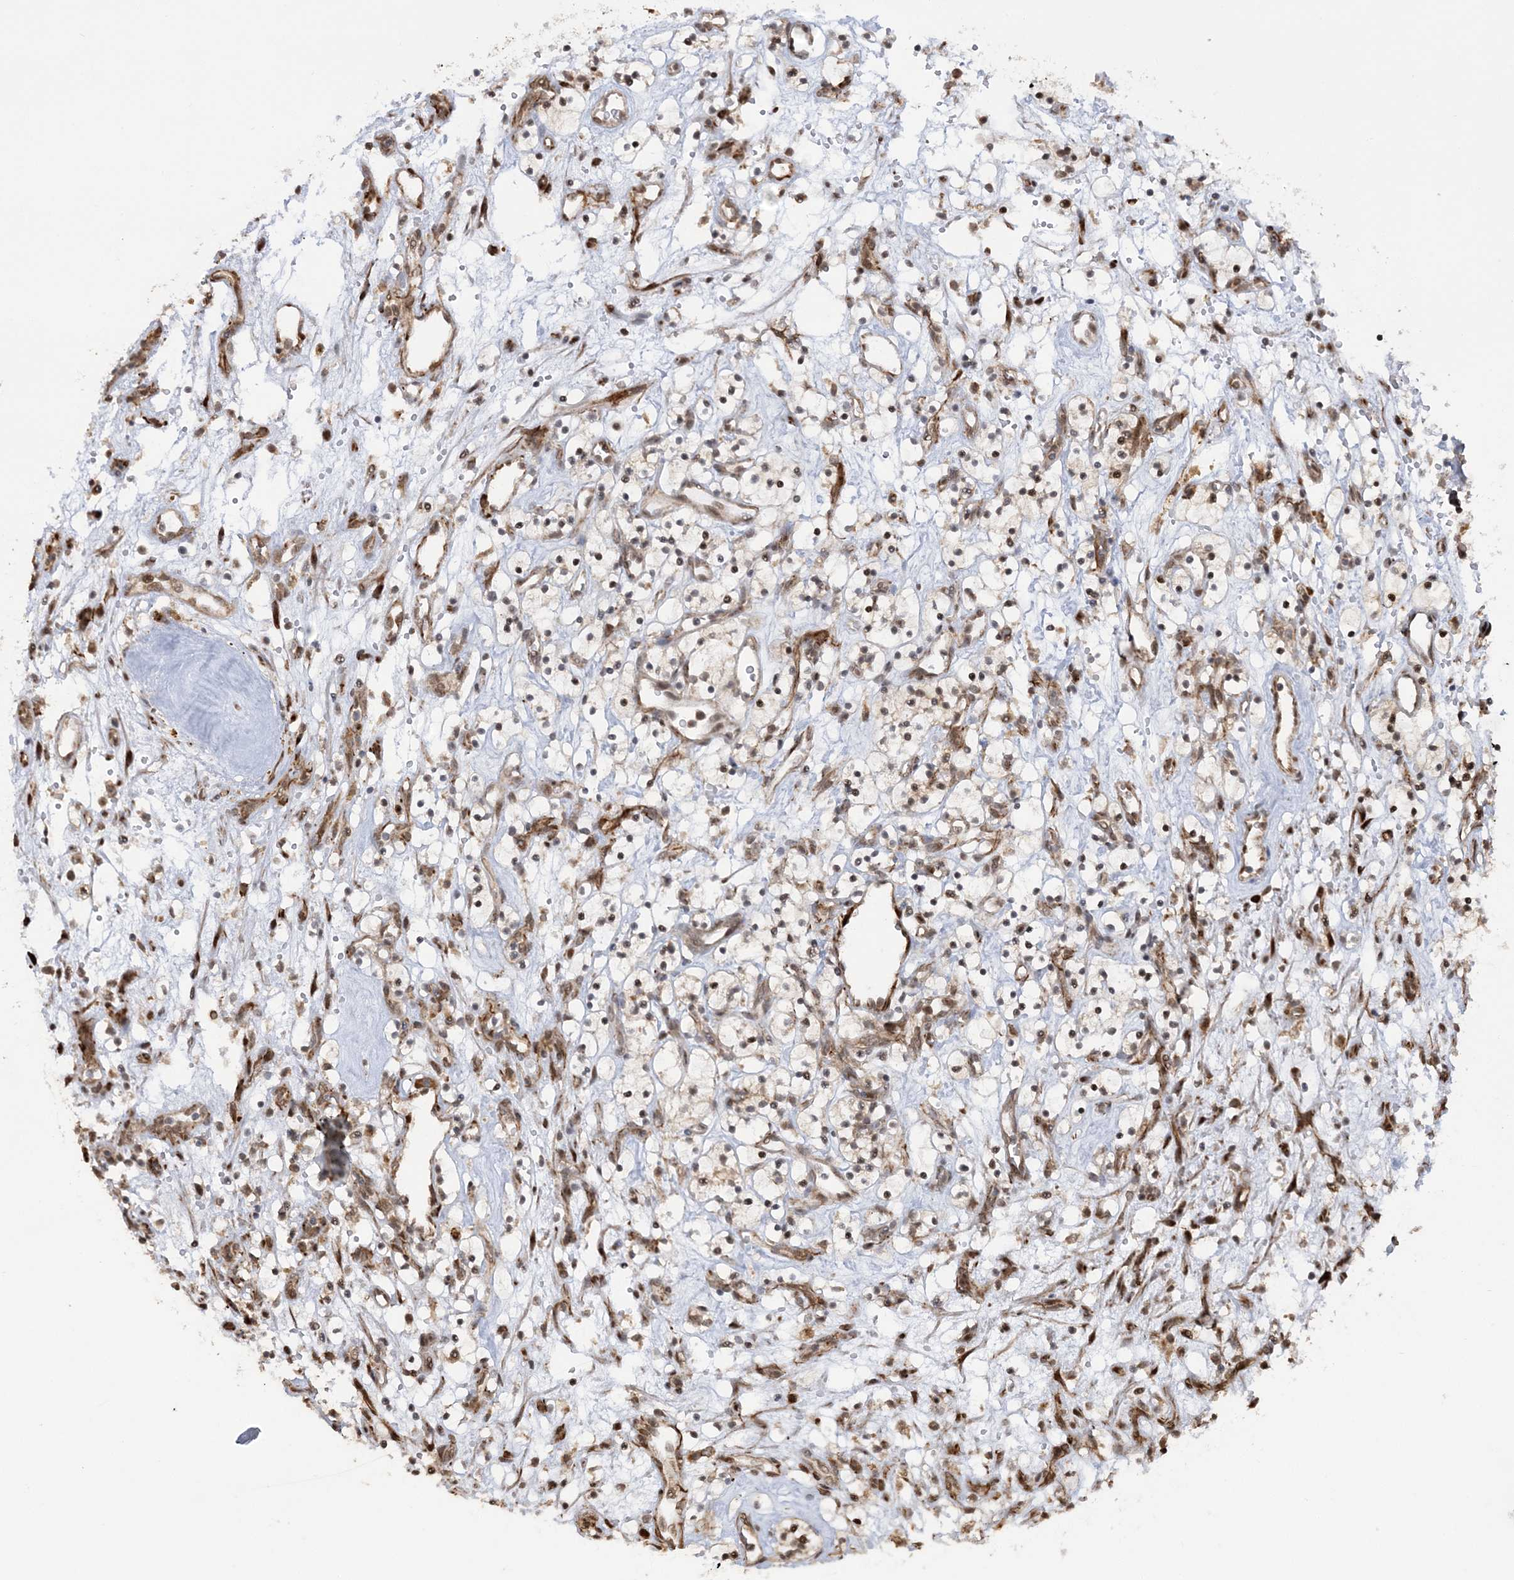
{"staining": {"intensity": "moderate", "quantity": "25%-75%", "location": "nuclear"}, "tissue": "renal cancer", "cell_type": "Tumor cells", "image_type": "cancer", "snomed": [{"axis": "morphology", "description": "Adenocarcinoma, NOS"}, {"axis": "topography", "description": "Kidney"}], "caption": "Human renal cancer (adenocarcinoma) stained for a protein (brown) exhibits moderate nuclear positive positivity in approximately 25%-75% of tumor cells.", "gene": "MRPL47", "patient": {"sex": "female", "age": 57}}